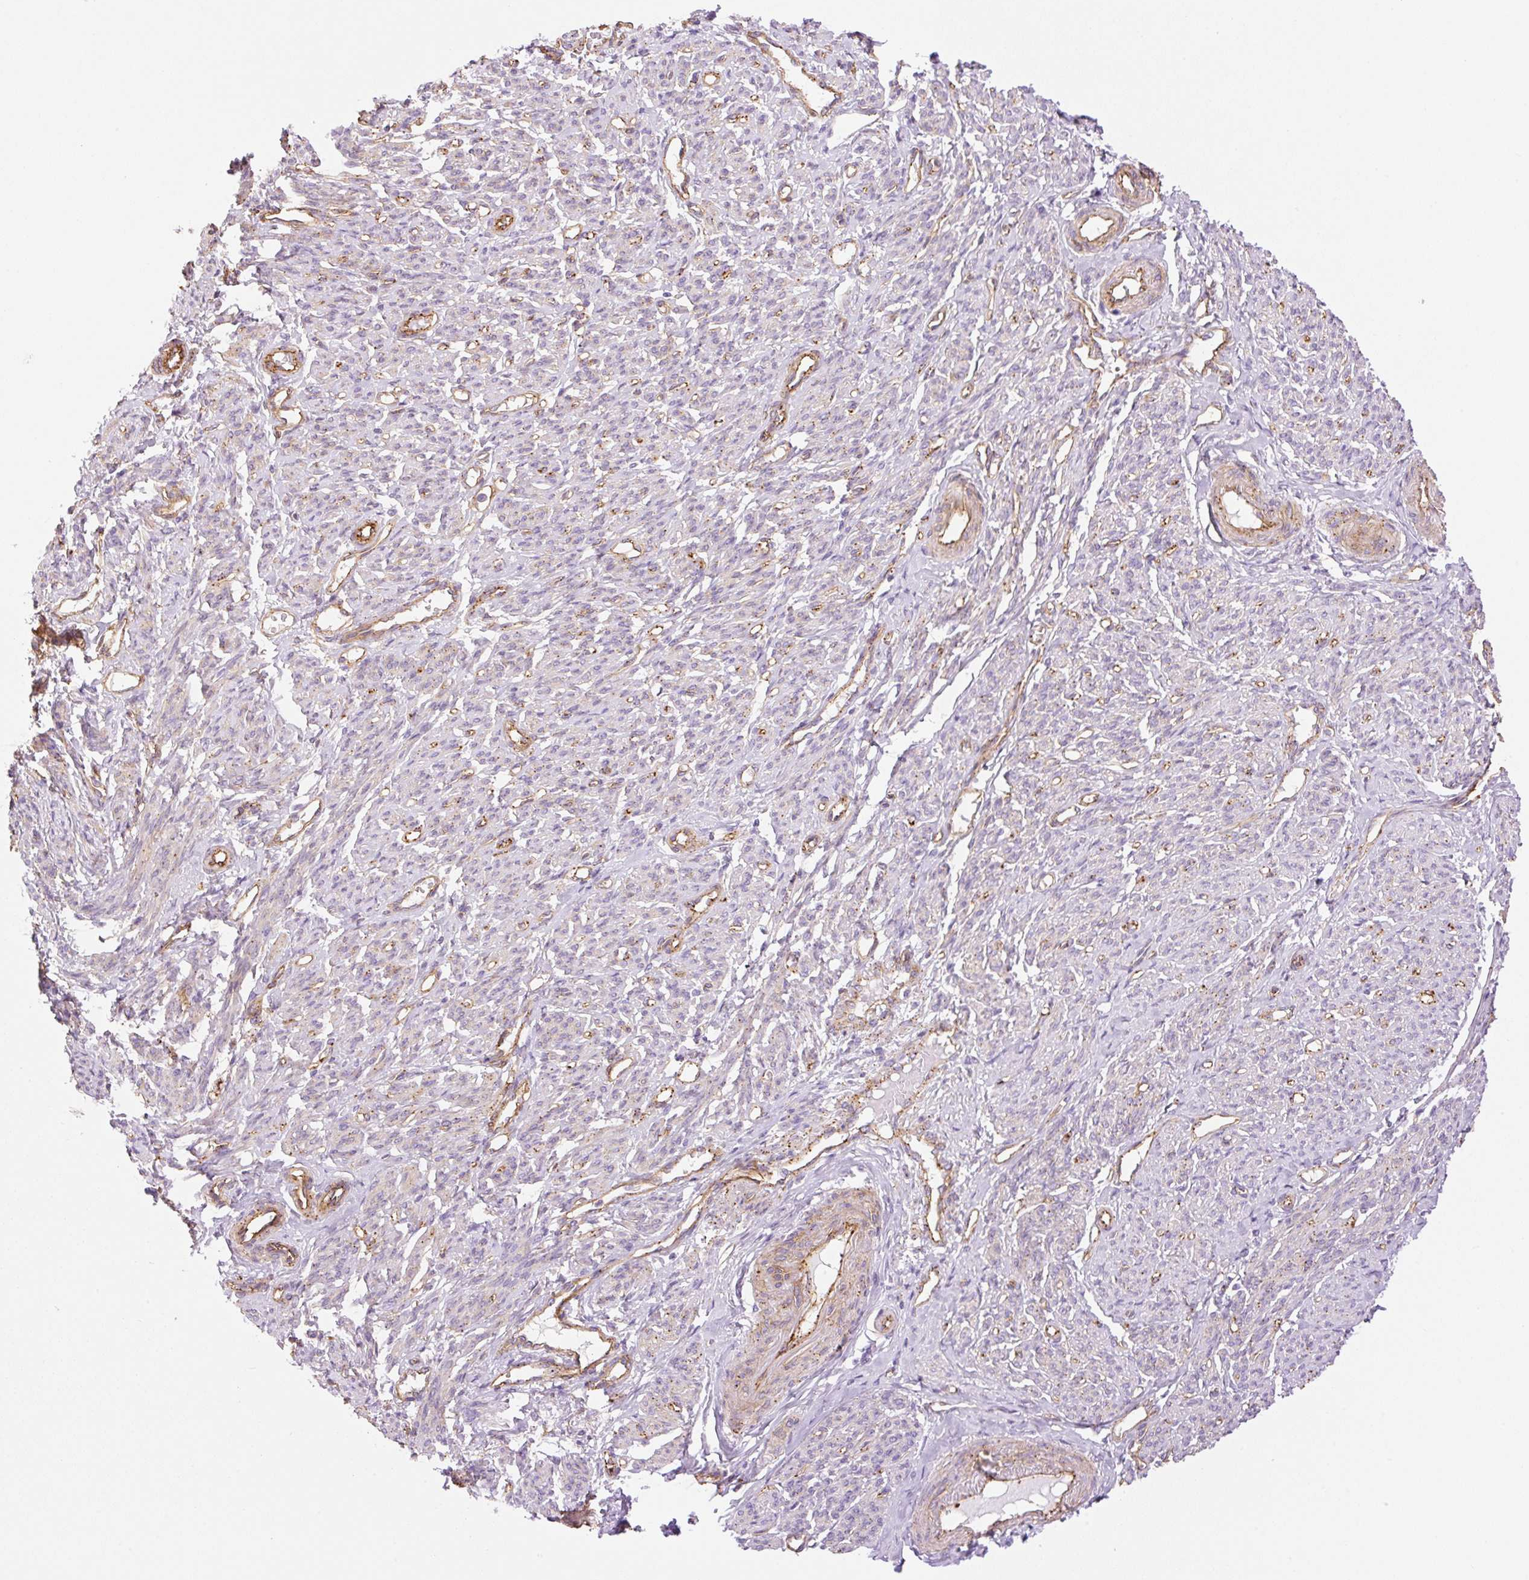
{"staining": {"intensity": "moderate", "quantity": "25%-75%", "location": "cytoplasmic/membranous"}, "tissue": "smooth muscle", "cell_type": "Smooth muscle cells", "image_type": "normal", "snomed": [{"axis": "morphology", "description": "Normal tissue, NOS"}, {"axis": "topography", "description": "Smooth muscle"}], "caption": "IHC histopathology image of unremarkable smooth muscle: human smooth muscle stained using IHC reveals medium levels of moderate protein expression localized specifically in the cytoplasmic/membranous of smooth muscle cells, appearing as a cytoplasmic/membranous brown color.", "gene": "EHD1", "patient": {"sex": "female", "age": 65}}